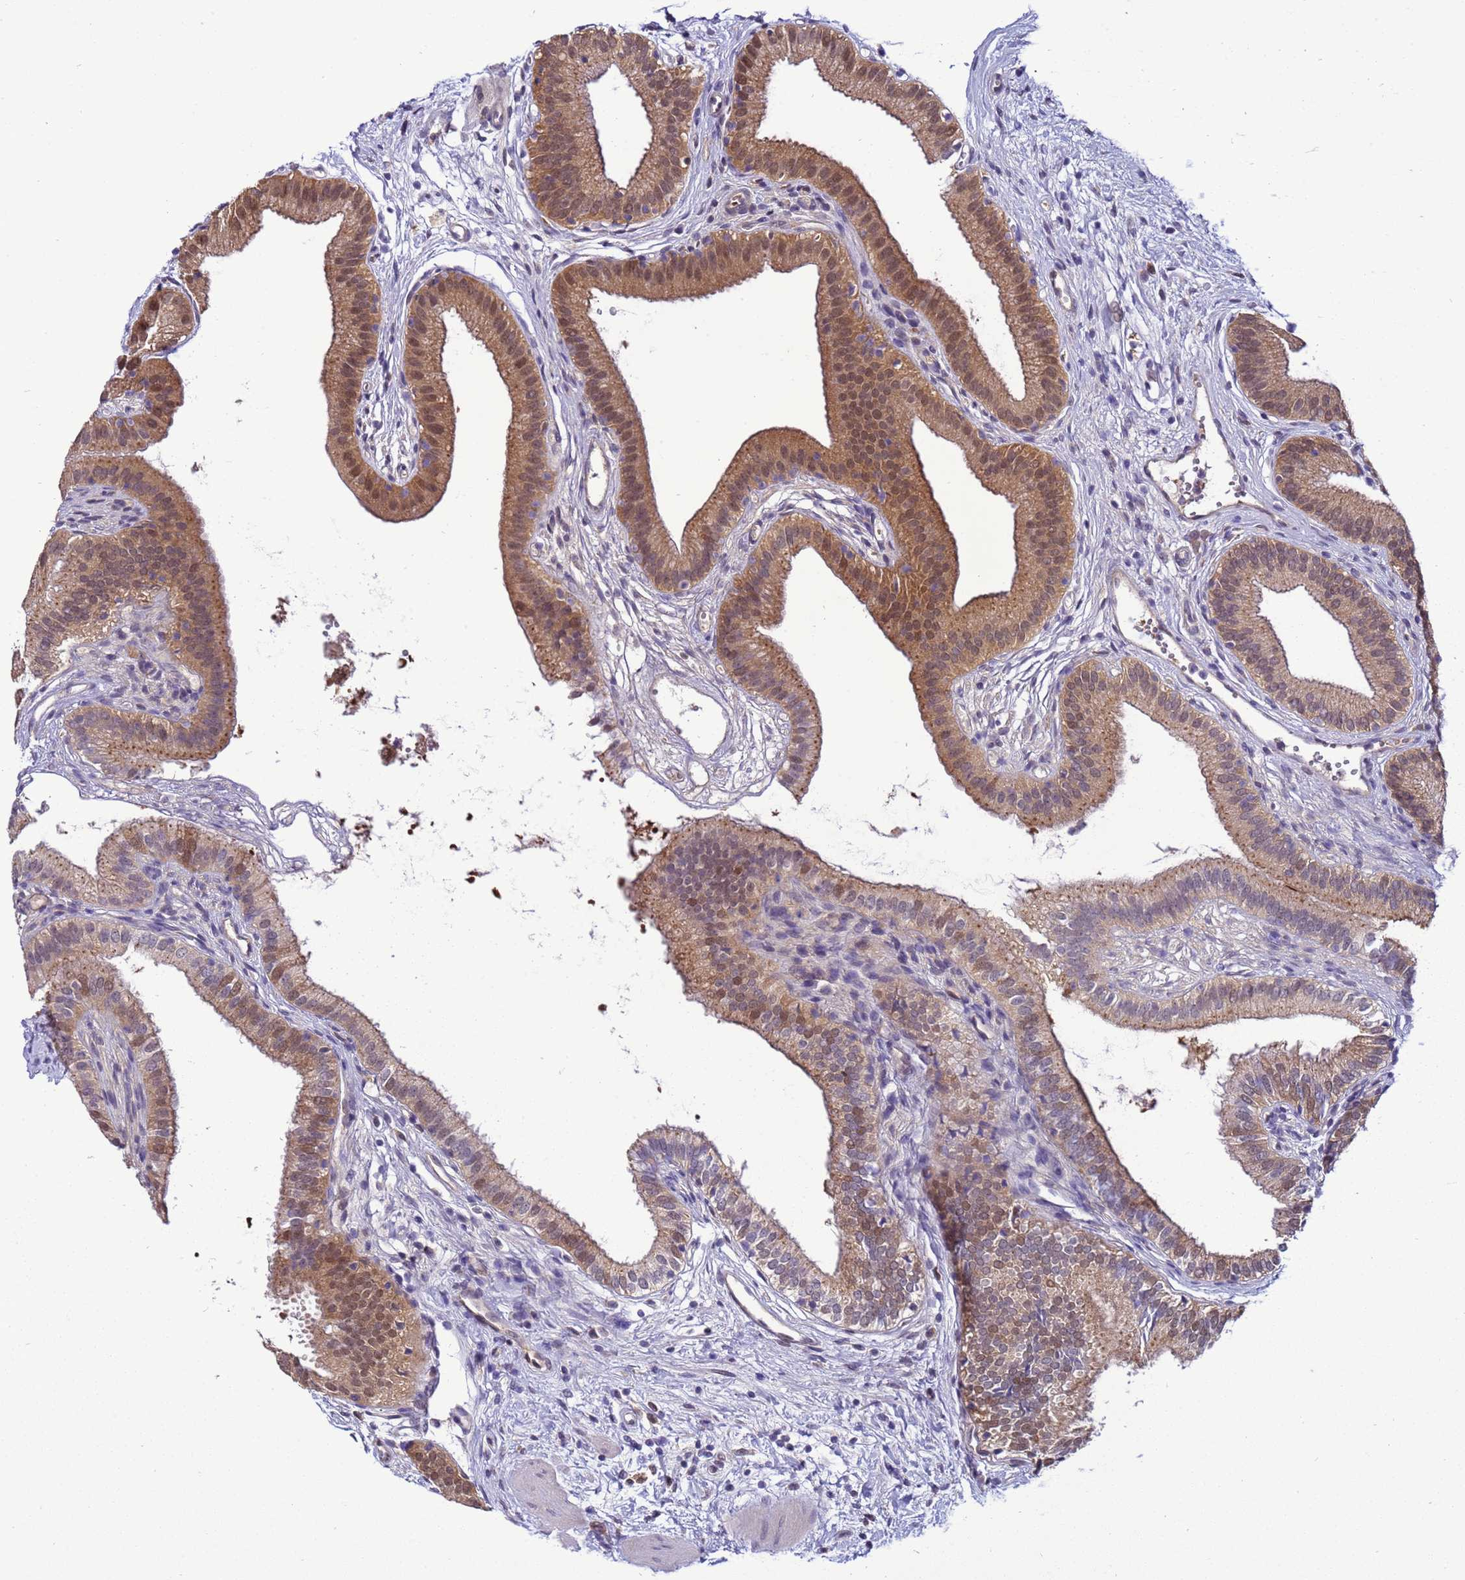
{"staining": {"intensity": "moderate", "quantity": ">75%", "location": "cytoplasmic/membranous,nuclear"}, "tissue": "gallbladder", "cell_type": "Glandular cells", "image_type": "normal", "snomed": [{"axis": "morphology", "description": "Normal tissue, NOS"}, {"axis": "topography", "description": "Gallbladder"}], "caption": "Gallbladder stained with immunohistochemistry exhibits moderate cytoplasmic/membranous,nuclear staining in approximately >75% of glandular cells.", "gene": "DDI2", "patient": {"sex": "female", "age": 54}}